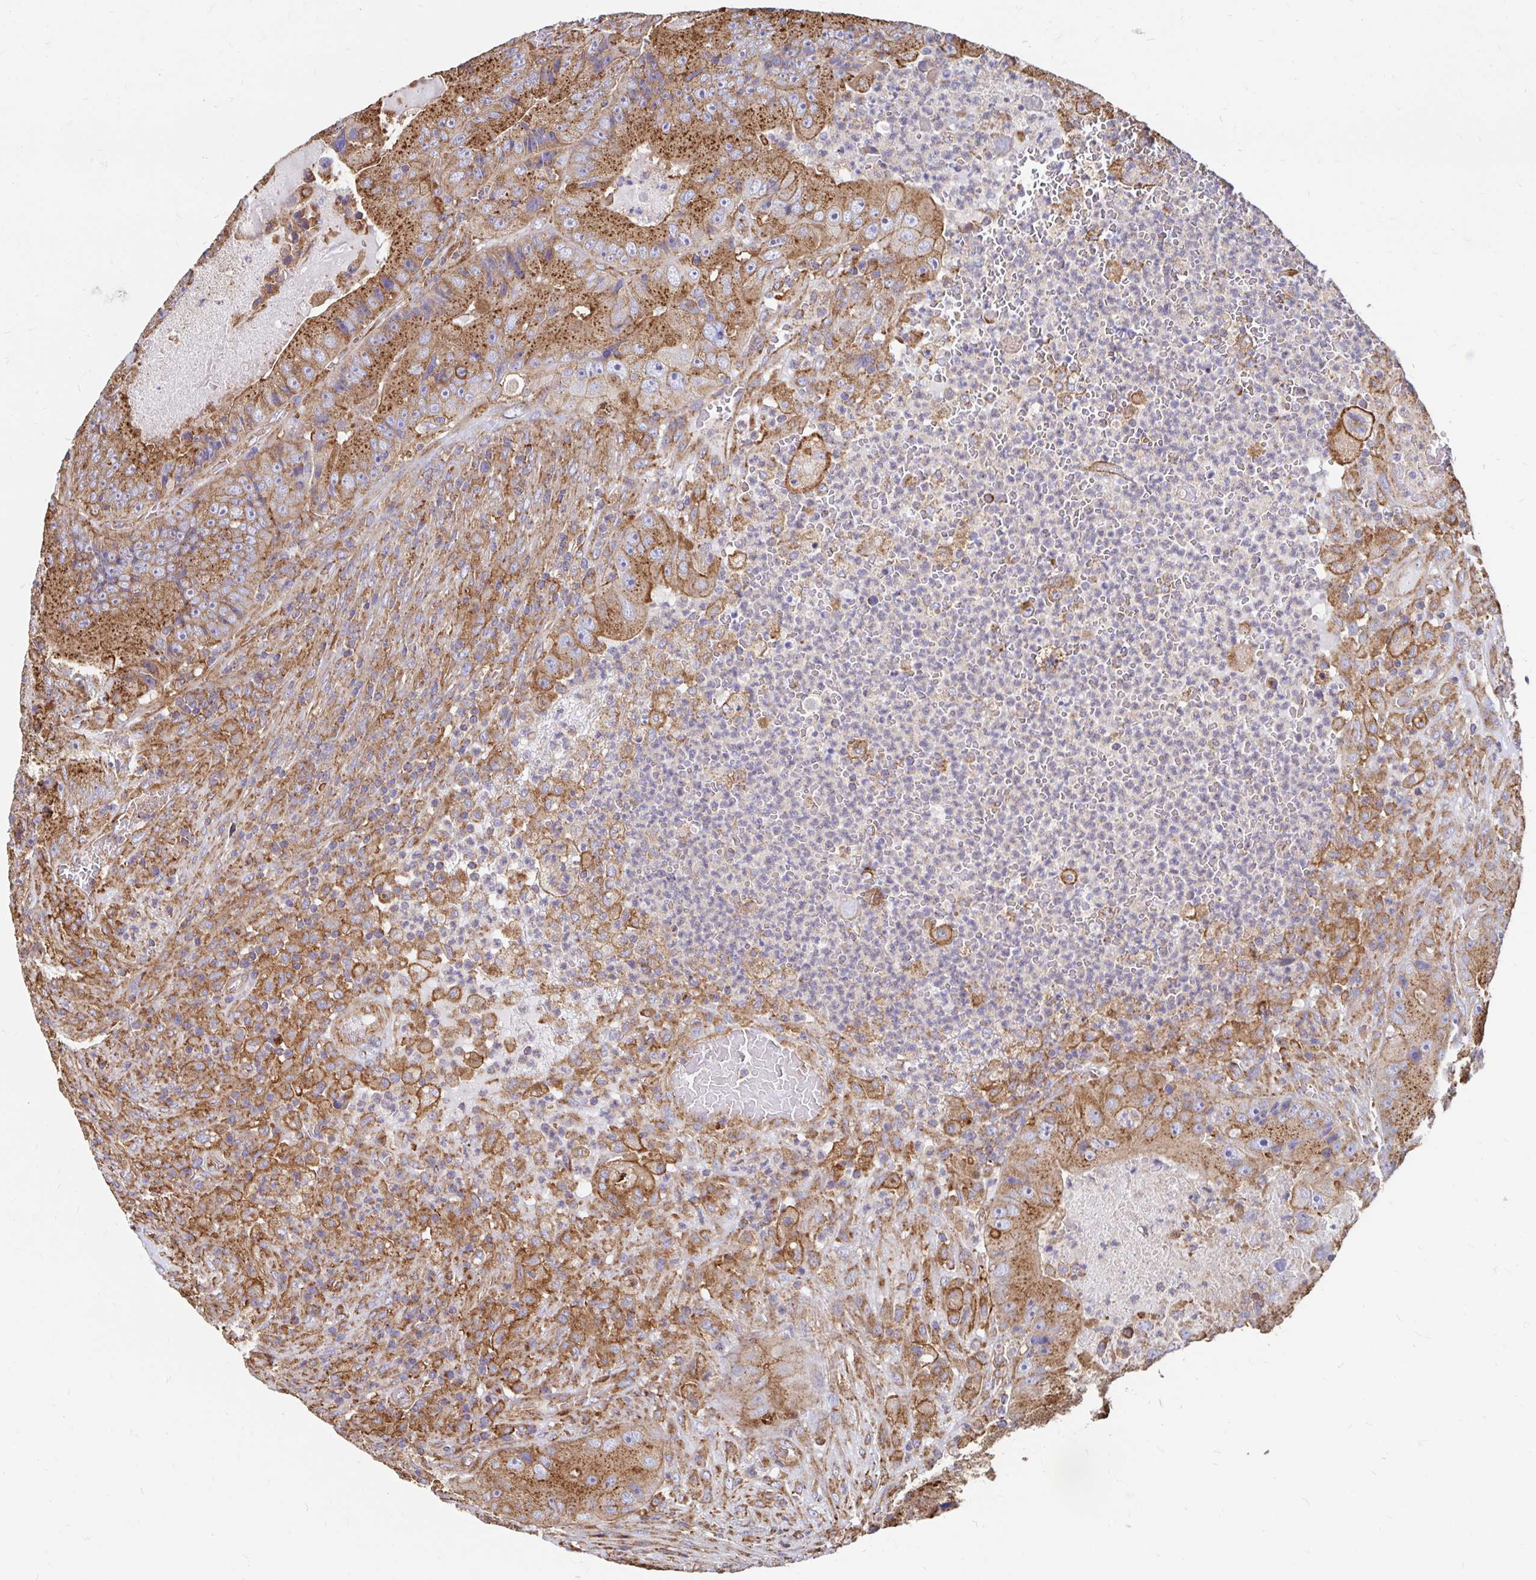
{"staining": {"intensity": "strong", "quantity": ">75%", "location": "cytoplasmic/membranous"}, "tissue": "colorectal cancer", "cell_type": "Tumor cells", "image_type": "cancer", "snomed": [{"axis": "morphology", "description": "Adenocarcinoma, NOS"}, {"axis": "topography", "description": "Colon"}], "caption": "Adenocarcinoma (colorectal) stained with a brown dye demonstrates strong cytoplasmic/membranous positive expression in about >75% of tumor cells.", "gene": "CLTC", "patient": {"sex": "female", "age": 86}}